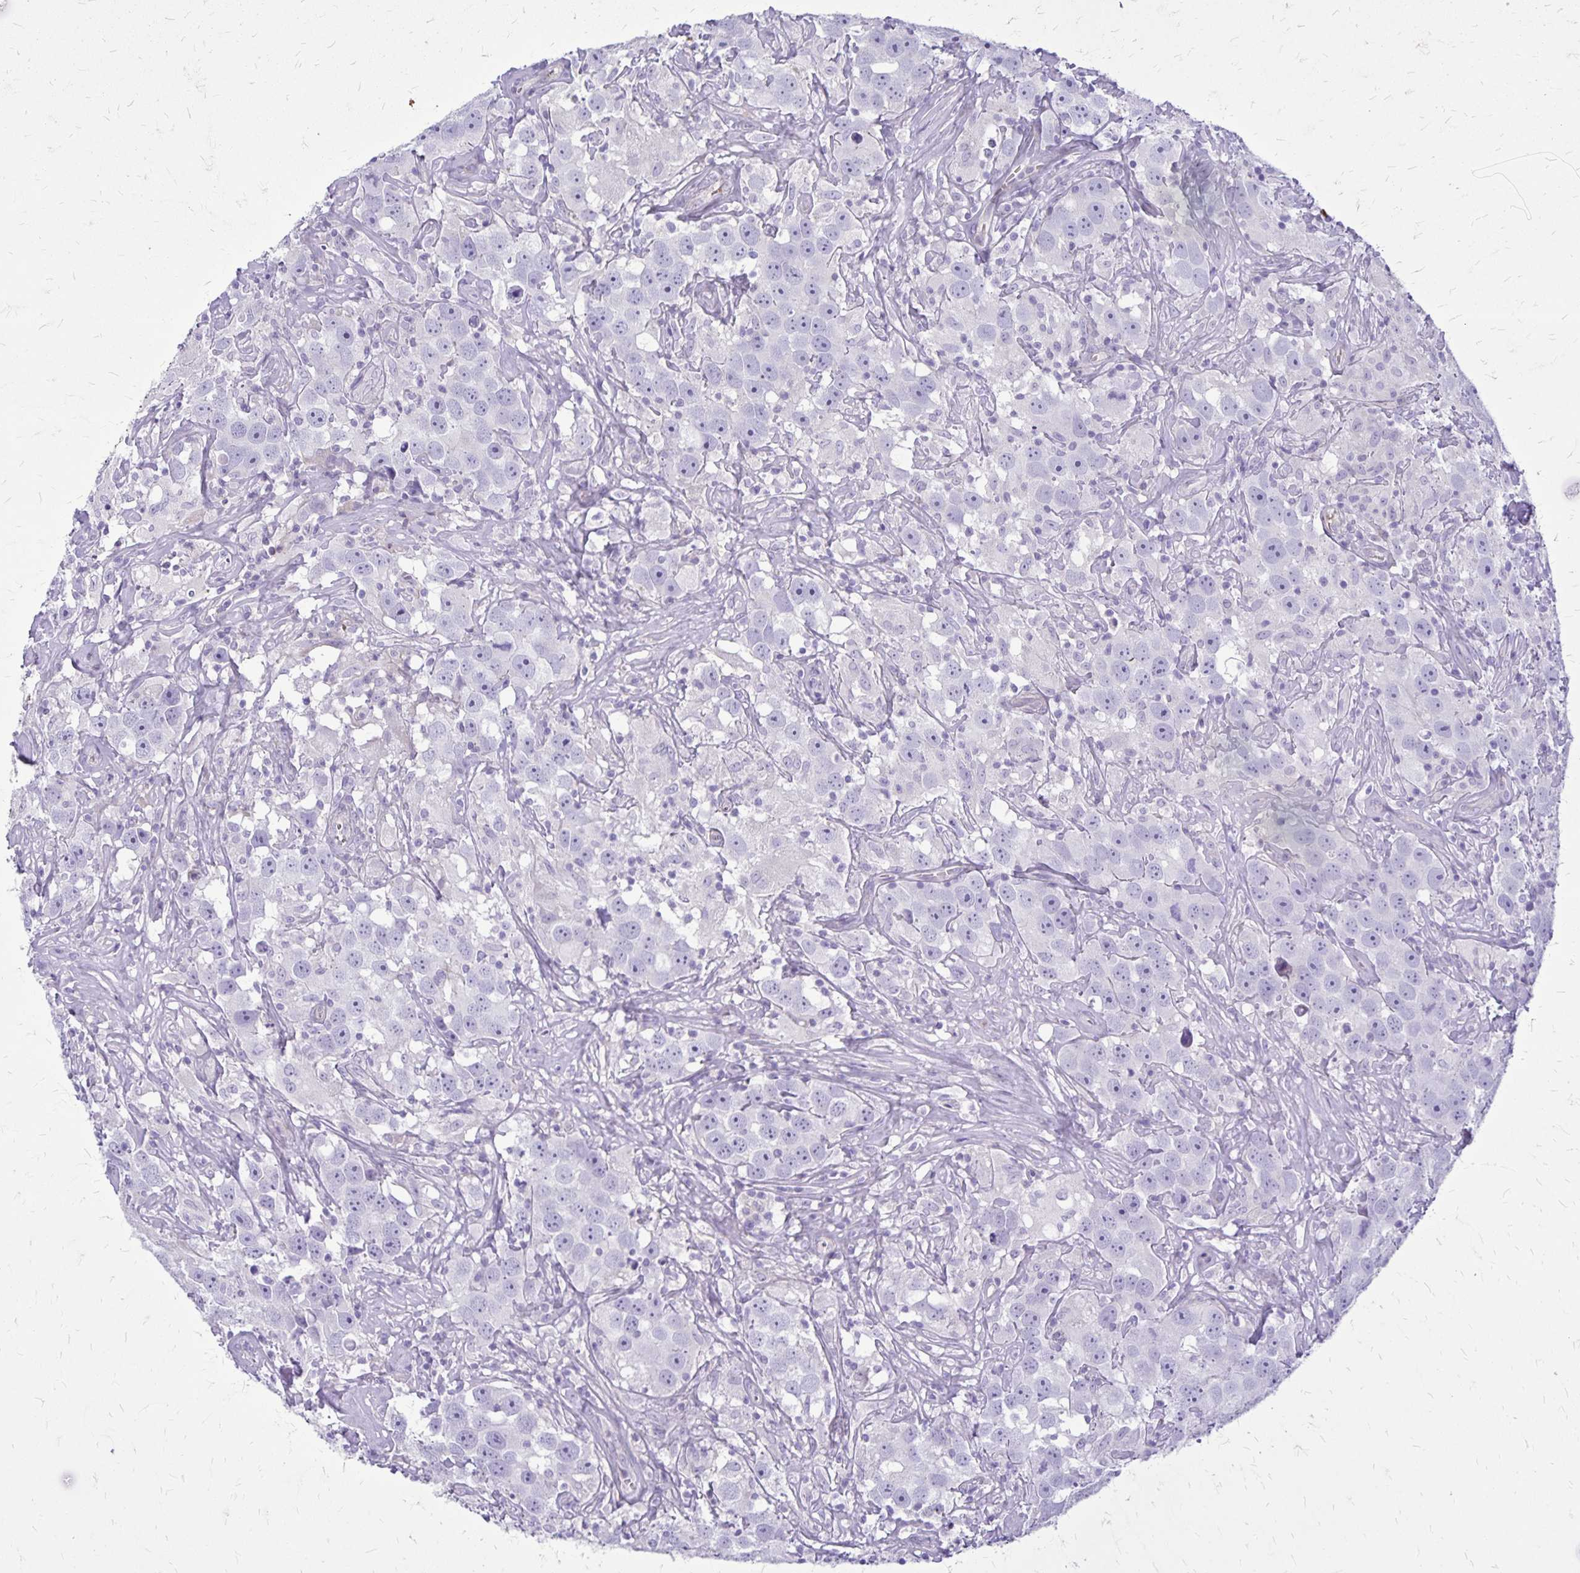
{"staining": {"intensity": "negative", "quantity": "none", "location": "none"}, "tissue": "testis cancer", "cell_type": "Tumor cells", "image_type": "cancer", "snomed": [{"axis": "morphology", "description": "Seminoma, NOS"}, {"axis": "topography", "description": "Testis"}], "caption": "IHC of human testis seminoma shows no positivity in tumor cells.", "gene": "GP9", "patient": {"sex": "male", "age": 49}}